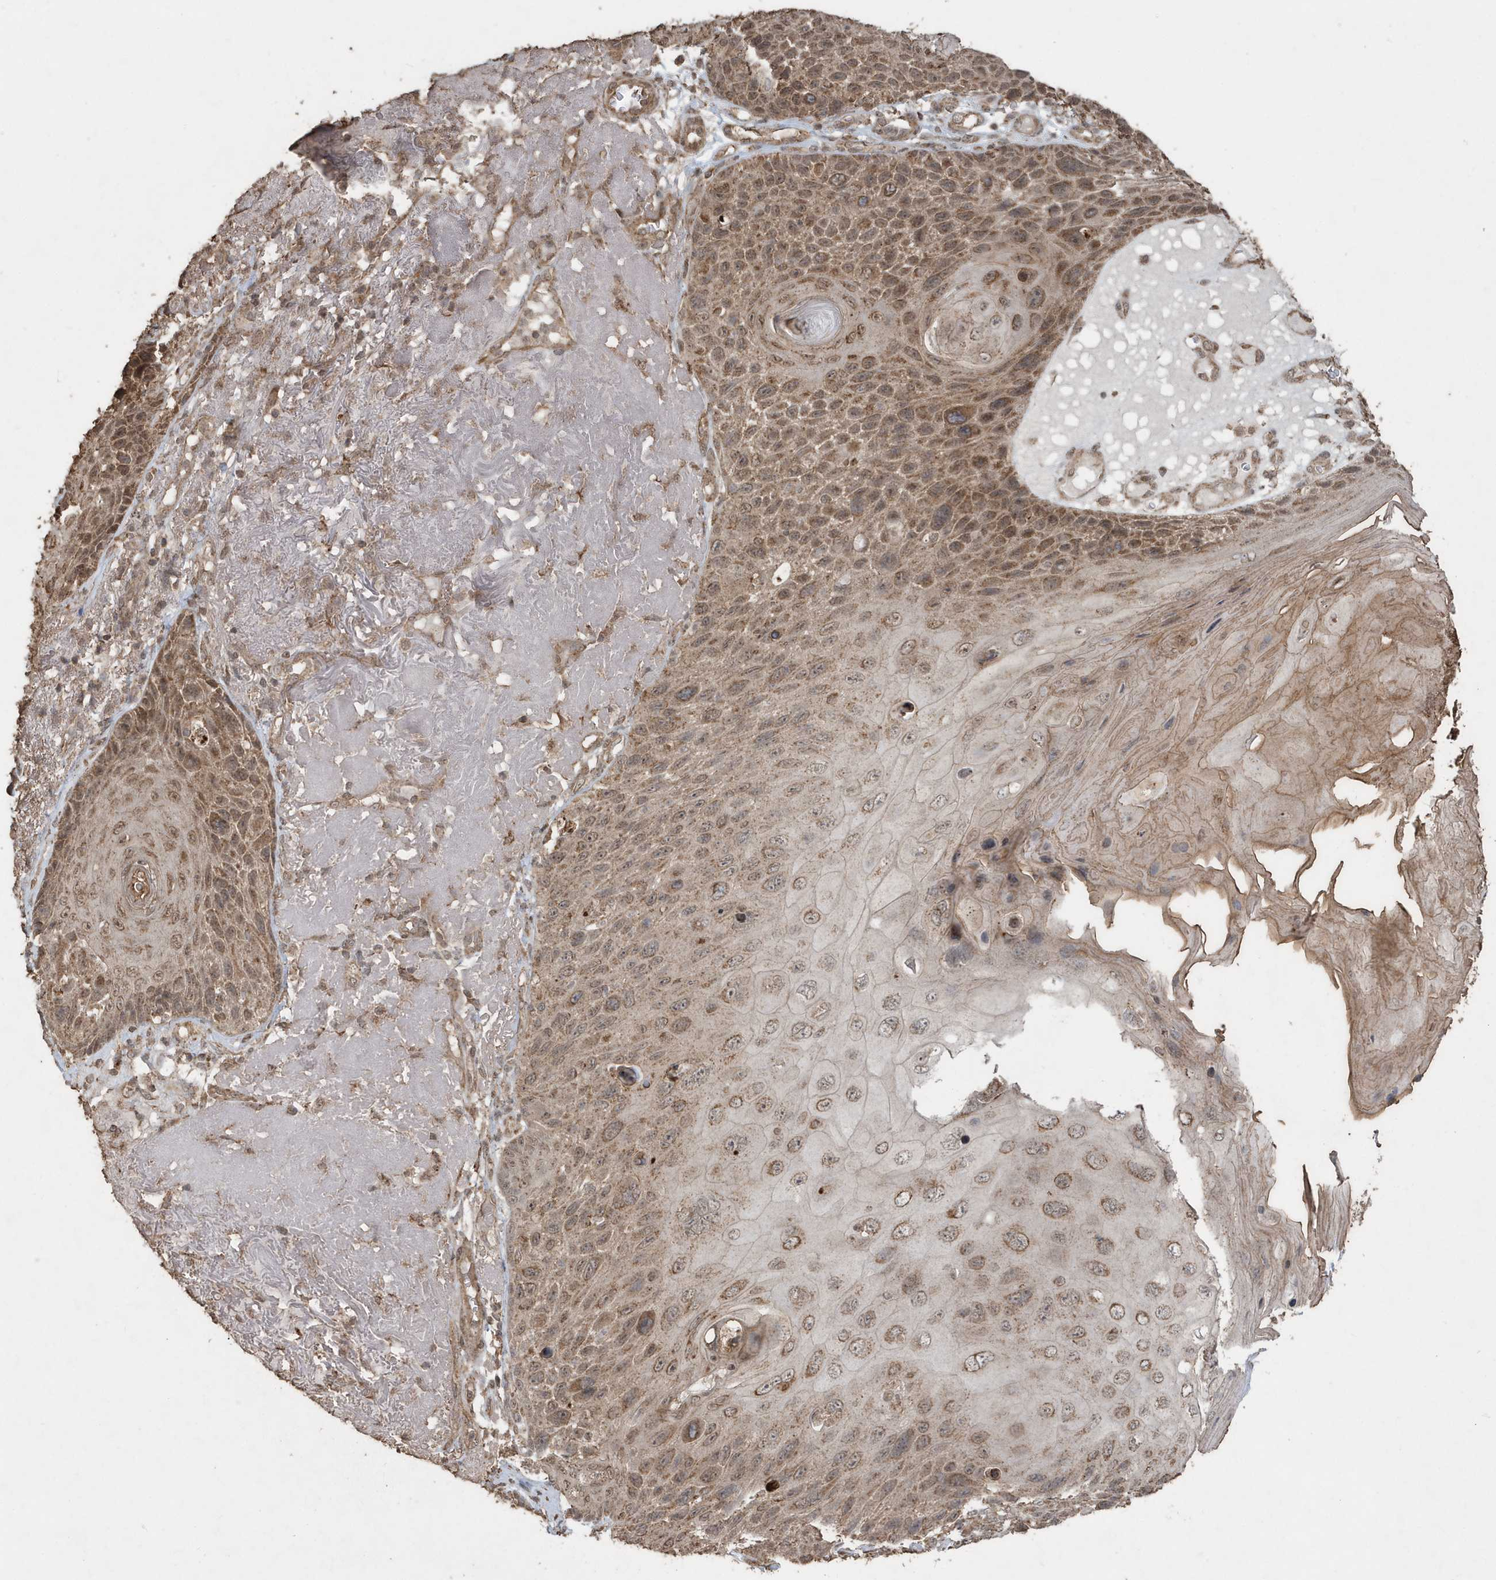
{"staining": {"intensity": "moderate", "quantity": ">75%", "location": "cytoplasmic/membranous,nuclear"}, "tissue": "skin cancer", "cell_type": "Tumor cells", "image_type": "cancer", "snomed": [{"axis": "morphology", "description": "Squamous cell carcinoma, NOS"}, {"axis": "topography", "description": "Skin"}], "caption": "Immunohistochemical staining of human skin cancer (squamous cell carcinoma) exhibits moderate cytoplasmic/membranous and nuclear protein expression in about >75% of tumor cells. Nuclei are stained in blue.", "gene": "PAXBP1", "patient": {"sex": "female", "age": 88}}